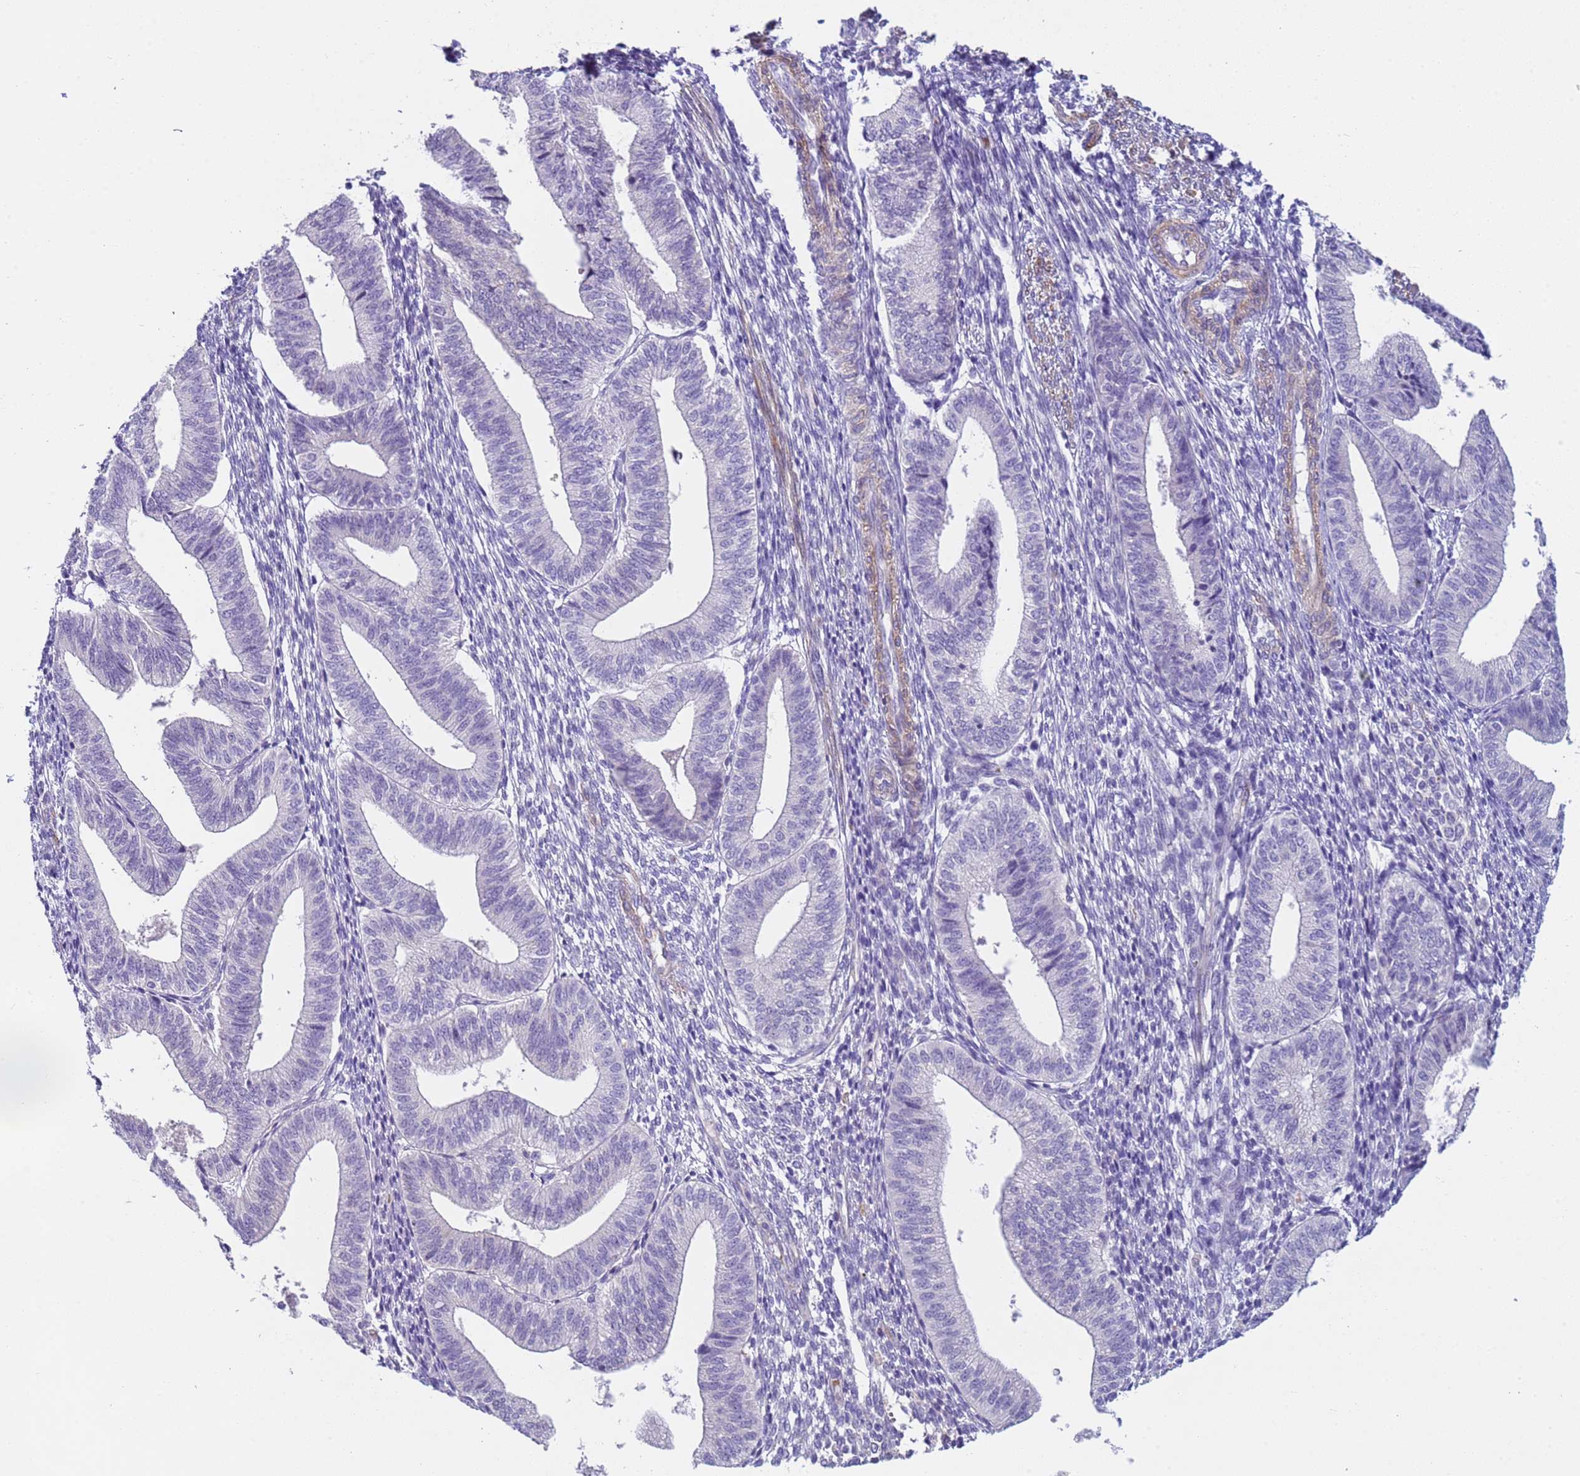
{"staining": {"intensity": "negative", "quantity": "none", "location": "none"}, "tissue": "endometrium", "cell_type": "Cells in endometrial stroma", "image_type": "normal", "snomed": [{"axis": "morphology", "description": "Normal tissue, NOS"}, {"axis": "topography", "description": "Endometrium"}], "caption": "Protein analysis of normal endometrium displays no significant expression in cells in endometrial stroma. Nuclei are stained in blue.", "gene": "KBTBD3", "patient": {"sex": "female", "age": 34}}